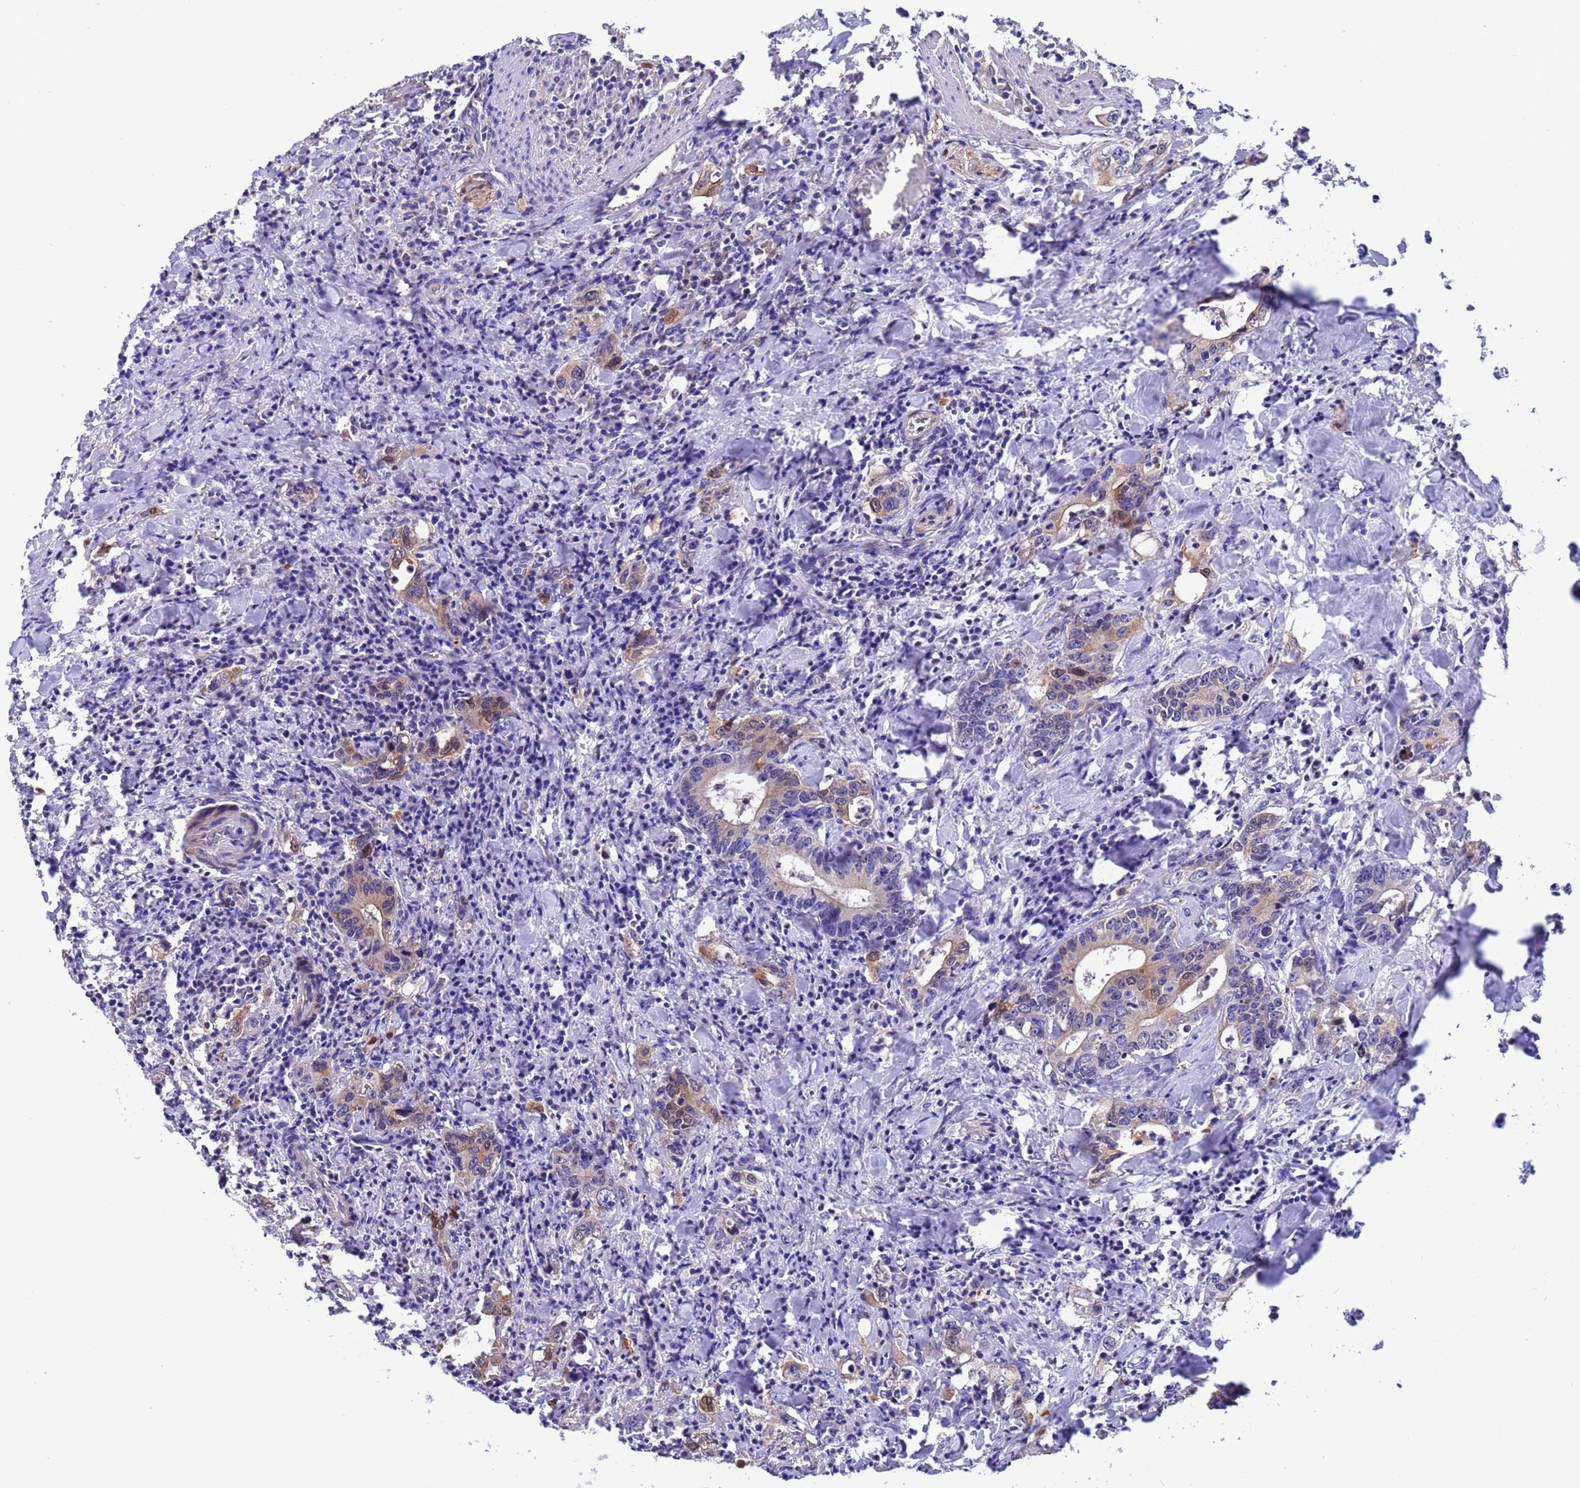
{"staining": {"intensity": "moderate", "quantity": "<25%", "location": "cytoplasmic/membranous"}, "tissue": "colorectal cancer", "cell_type": "Tumor cells", "image_type": "cancer", "snomed": [{"axis": "morphology", "description": "Adenocarcinoma, NOS"}, {"axis": "topography", "description": "Colon"}], "caption": "Human adenocarcinoma (colorectal) stained with a brown dye demonstrates moderate cytoplasmic/membranous positive staining in about <25% of tumor cells.", "gene": "C6orf47", "patient": {"sex": "female", "age": 75}}